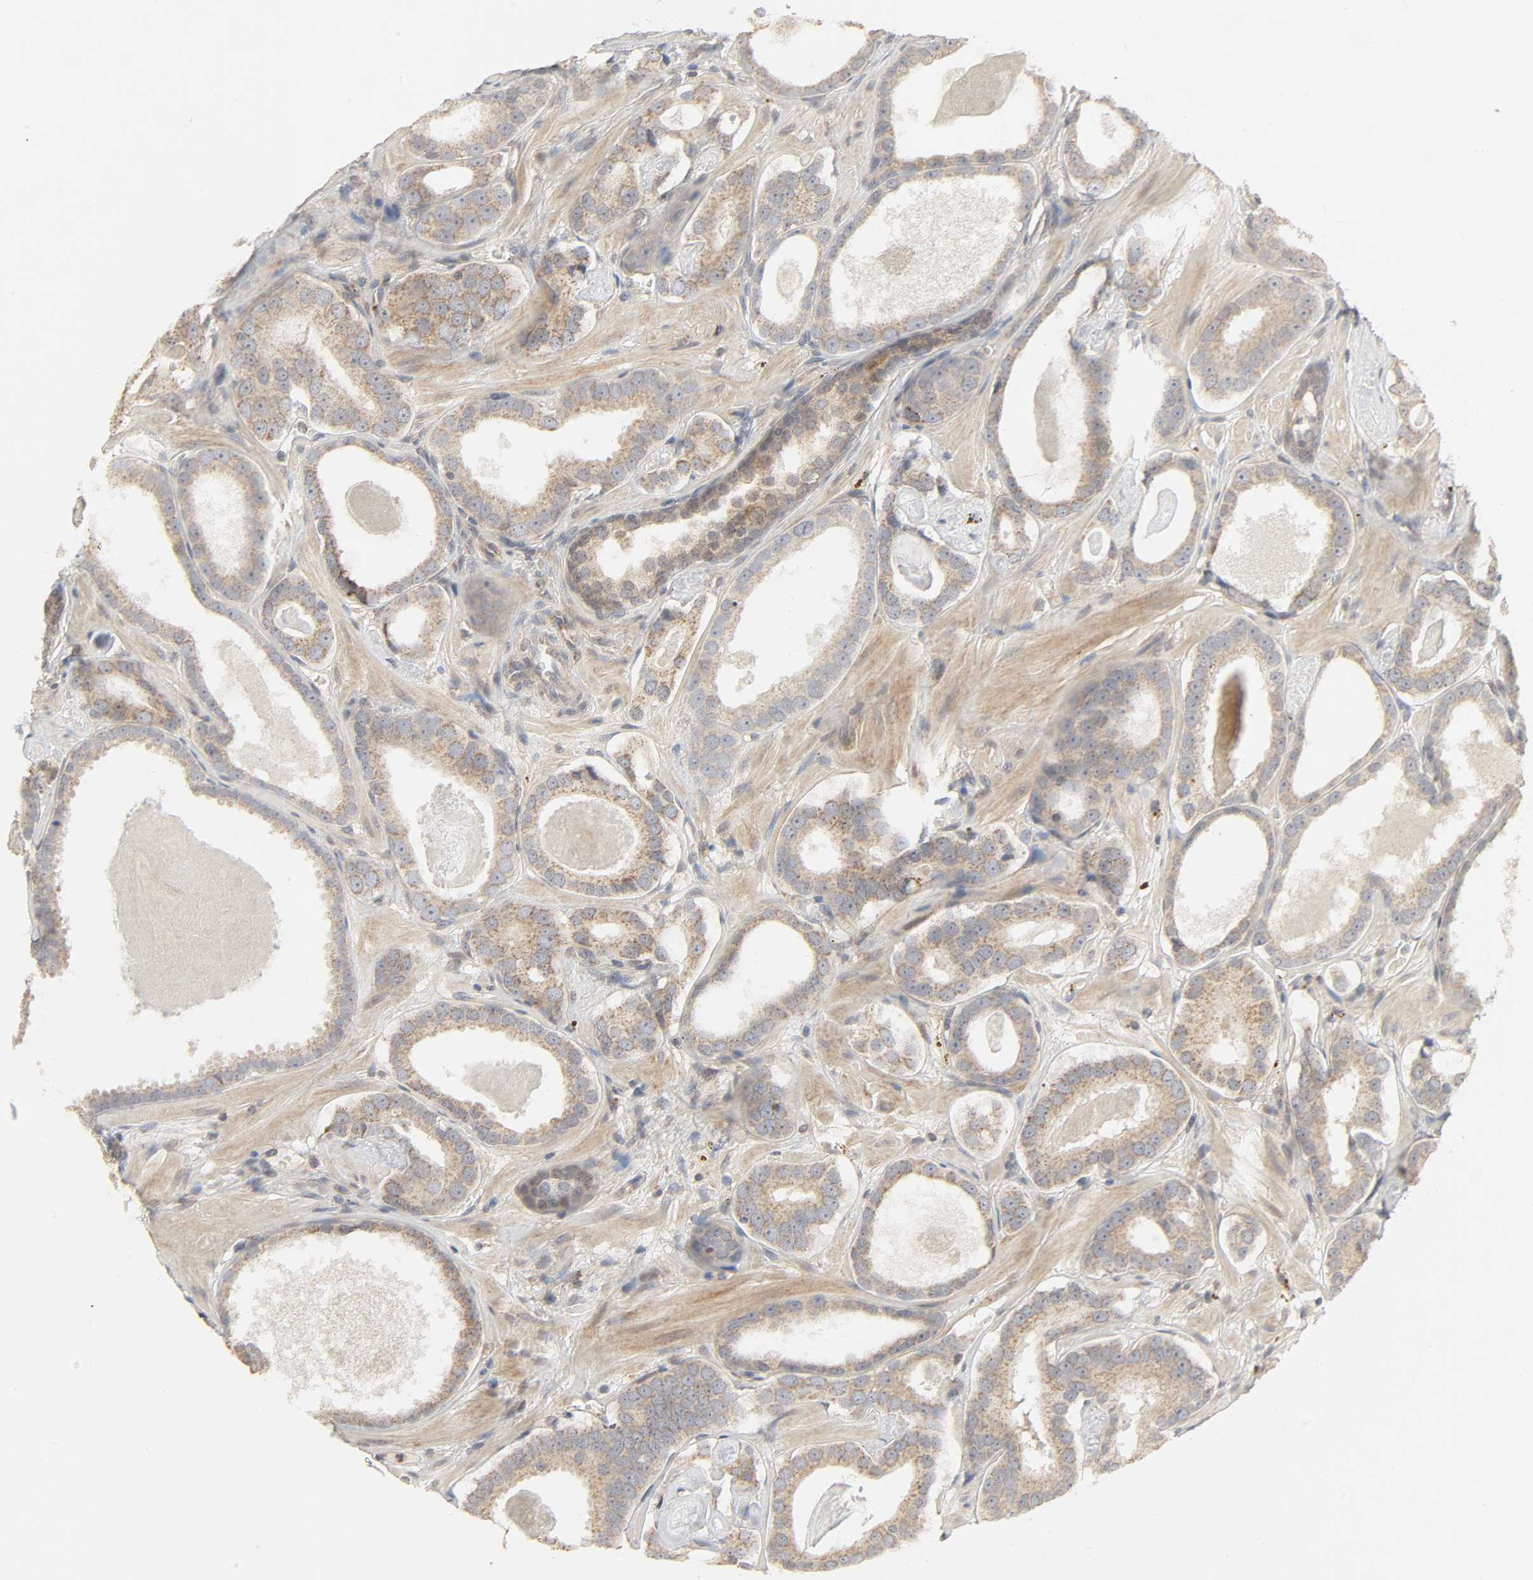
{"staining": {"intensity": "weak", "quantity": ">75%", "location": "cytoplasmic/membranous"}, "tissue": "prostate cancer", "cell_type": "Tumor cells", "image_type": "cancer", "snomed": [{"axis": "morphology", "description": "Adenocarcinoma, Low grade"}, {"axis": "topography", "description": "Prostate"}], "caption": "Protein analysis of prostate cancer tissue reveals weak cytoplasmic/membranous staining in approximately >75% of tumor cells.", "gene": "CLEC4E", "patient": {"sex": "male", "age": 57}}